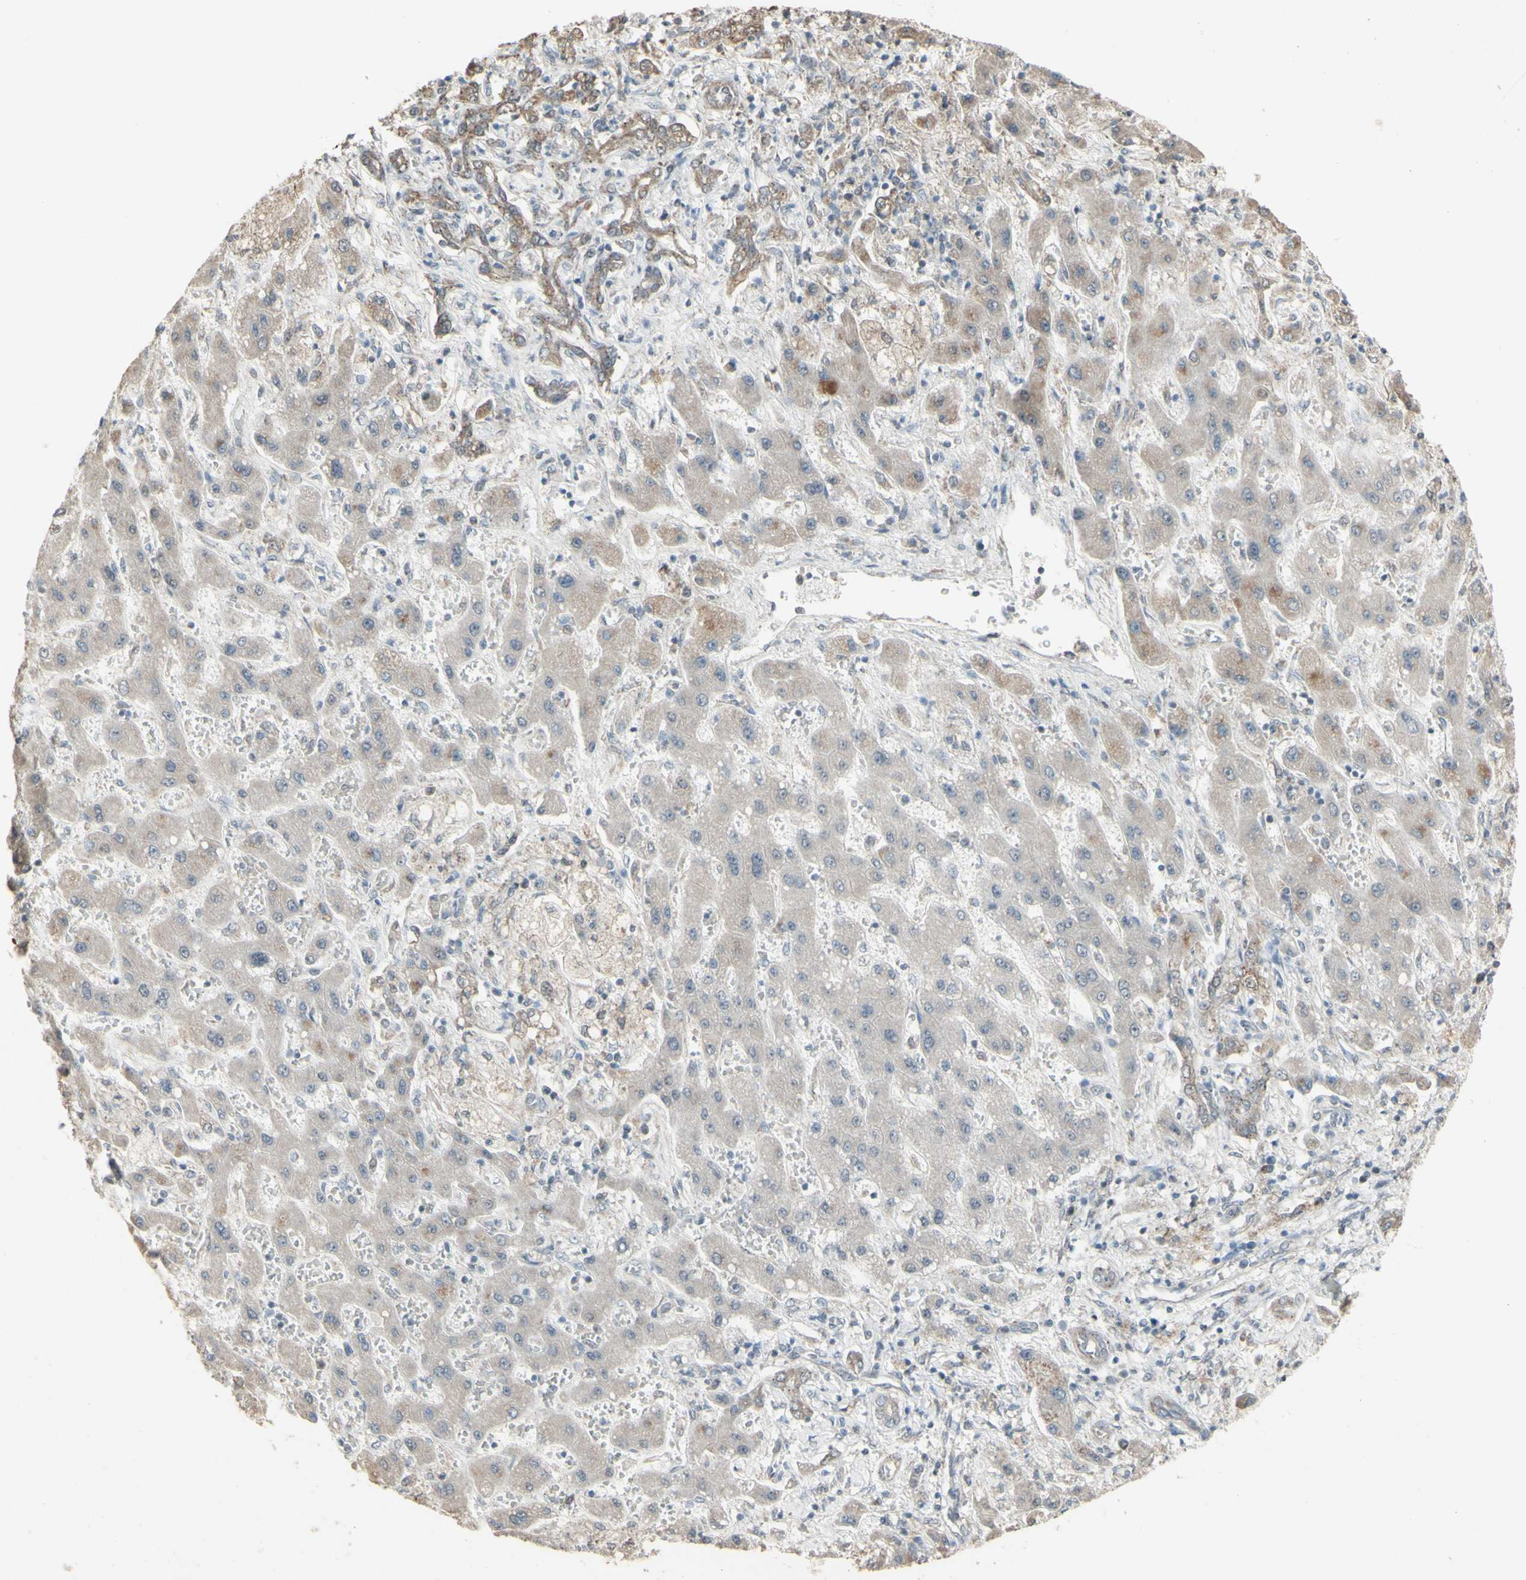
{"staining": {"intensity": "weak", "quantity": "25%-75%", "location": "cytoplasmic/membranous"}, "tissue": "liver cancer", "cell_type": "Tumor cells", "image_type": "cancer", "snomed": [{"axis": "morphology", "description": "Cholangiocarcinoma"}, {"axis": "topography", "description": "Liver"}], "caption": "Protein expression analysis of liver cancer shows weak cytoplasmic/membranous staining in approximately 25%-75% of tumor cells.", "gene": "FXYD3", "patient": {"sex": "male", "age": 50}}